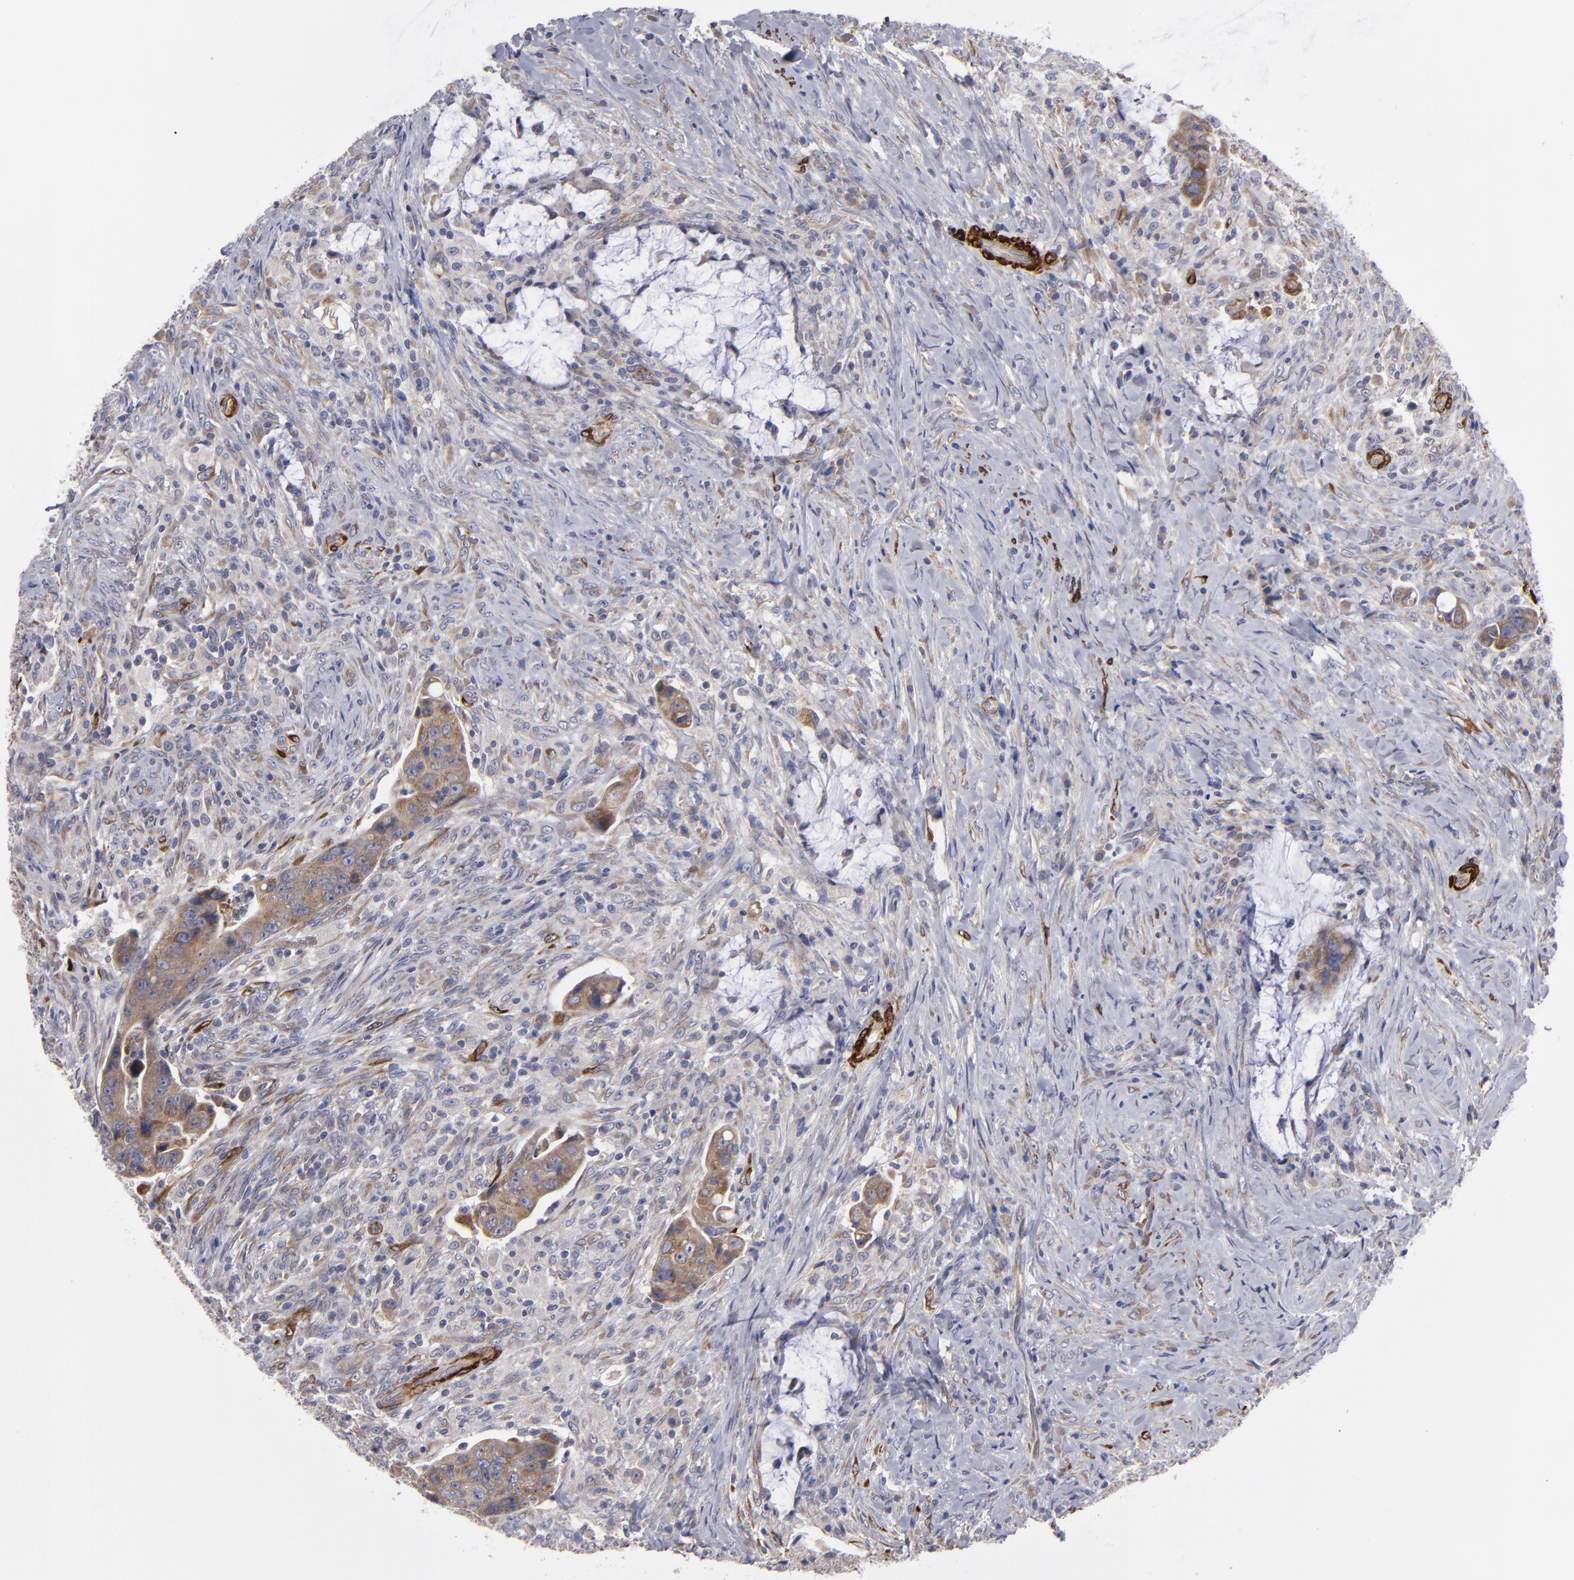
{"staining": {"intensity": "moderate", "quantity": ">75%", "location": "cytoplasmic/membranous"}, "tissue": "colorectal cancer", "cell_type": "Tumor cells", "image_type": "cancer", "snomed": [{"axis": "morphology", "description": "Adenocarcinoma, NOS"}, {"axis": "topography", "description": "Rectum"}], "caption": "IHC staining of colorectal cancer (adenocarcinoma), which demonstrates medium levels of moderate cytoplasmic/membranous staining in about >75% of tumor cells indicating moderate cytoplasmic/membranous protein expression. The staining was performed using DAB (brown) for protein detection and nuclei were counterstained in hematoxylin (blue).", "gene": "SLMAP", "patient": {"sex": "female", "age": 71}}